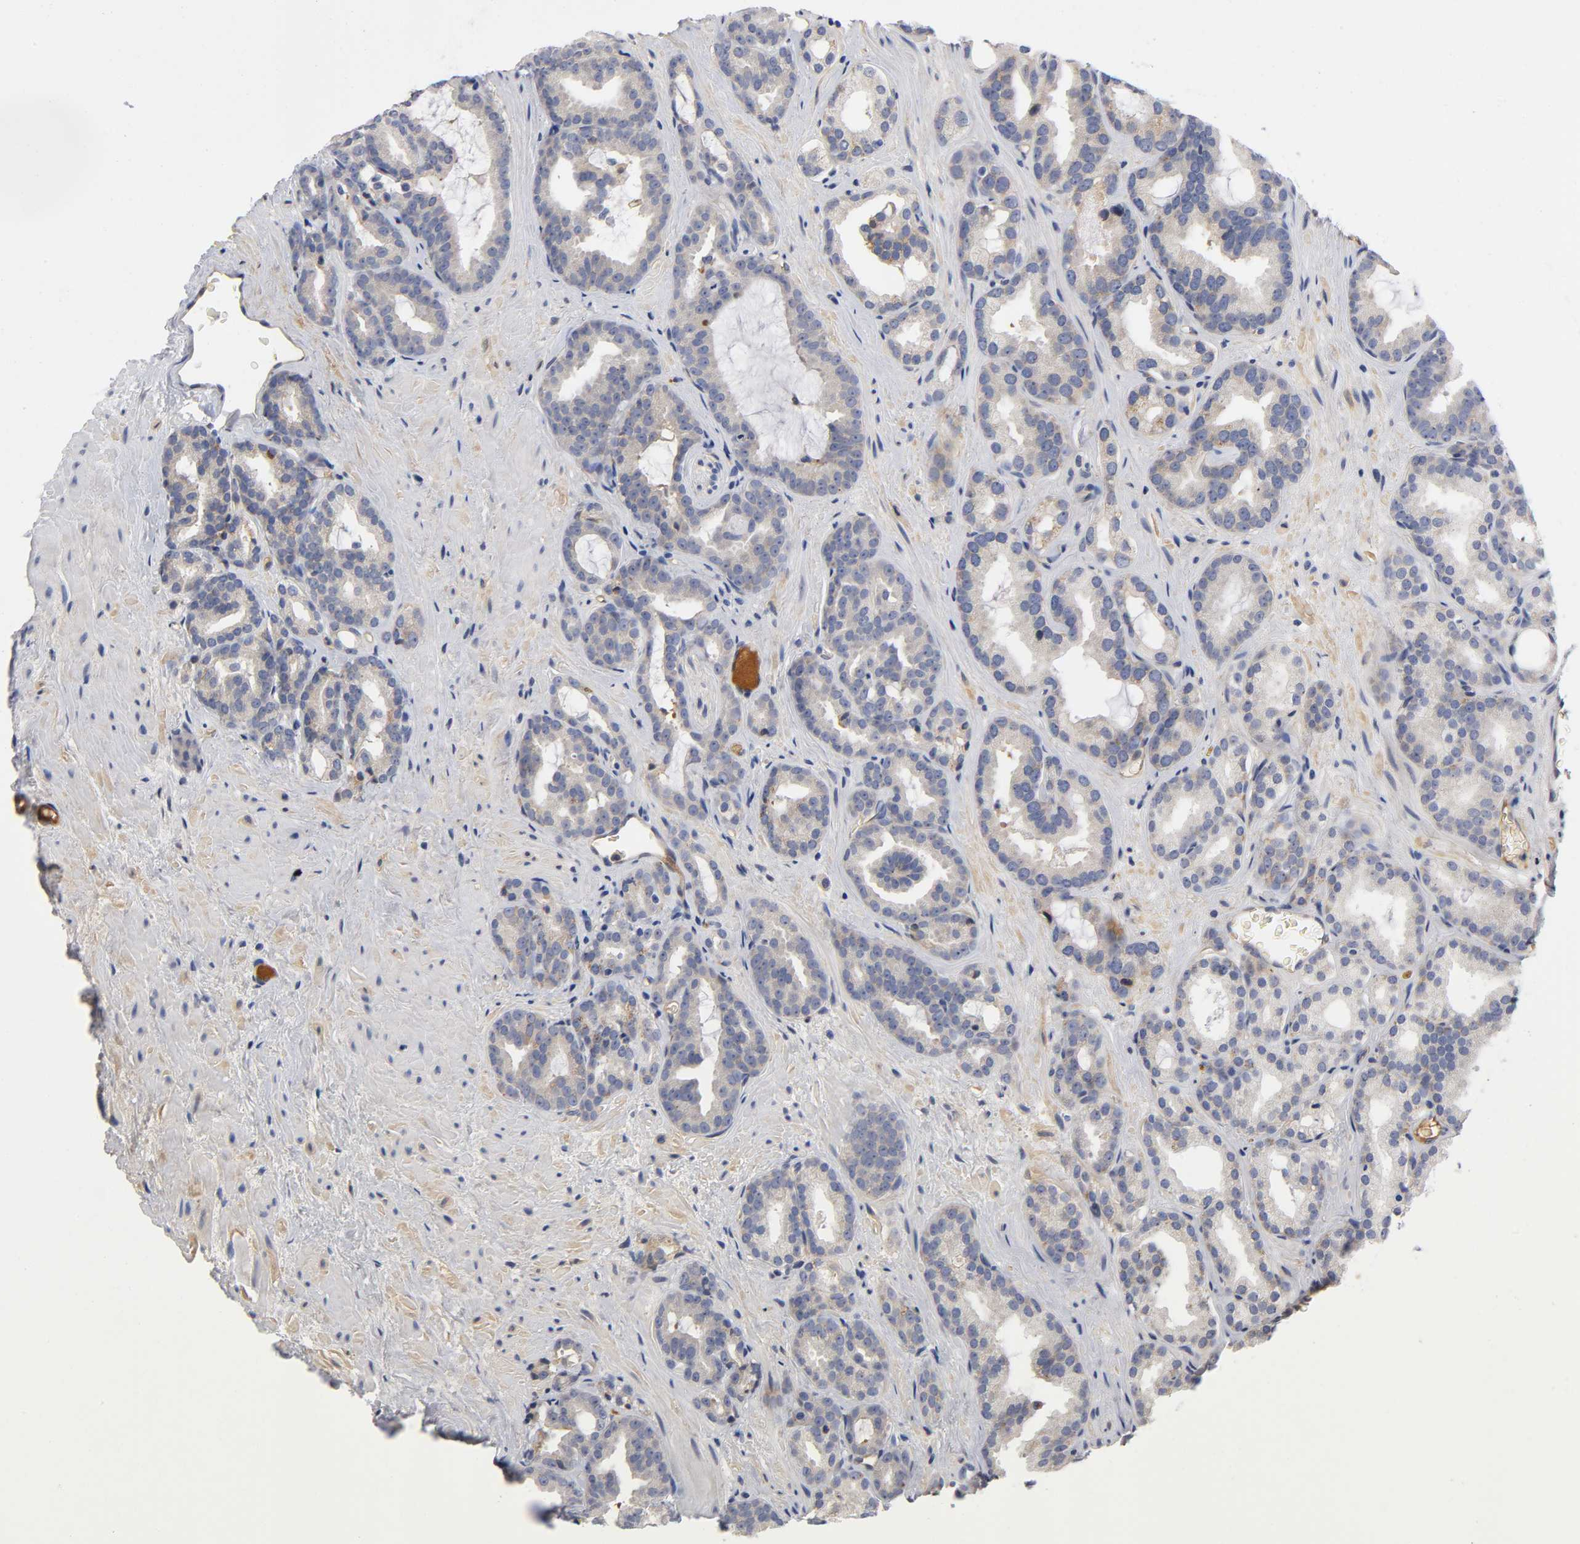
{"staining": {"intensity": "weak", "quantity": ">75%", "location": "cytoplasmic/membranous"}, "tissue": "prostate cancer", "cell_type": "Tumor cells", "image_type": "cancer", "snomed": [{"axis": "morphology", "description": "Adenocarcinoma, Low grade"}, {"axis": "topography", "description": "Prostate"}], "caption": "This histopathology image displays IHC staining of human prostate cancer, with low weak cytoplasmic/membranous positivity in approximately >75% of tumor cells.", "gene": "NOVA1", "patient": {"sex": "male", "age": 63}}